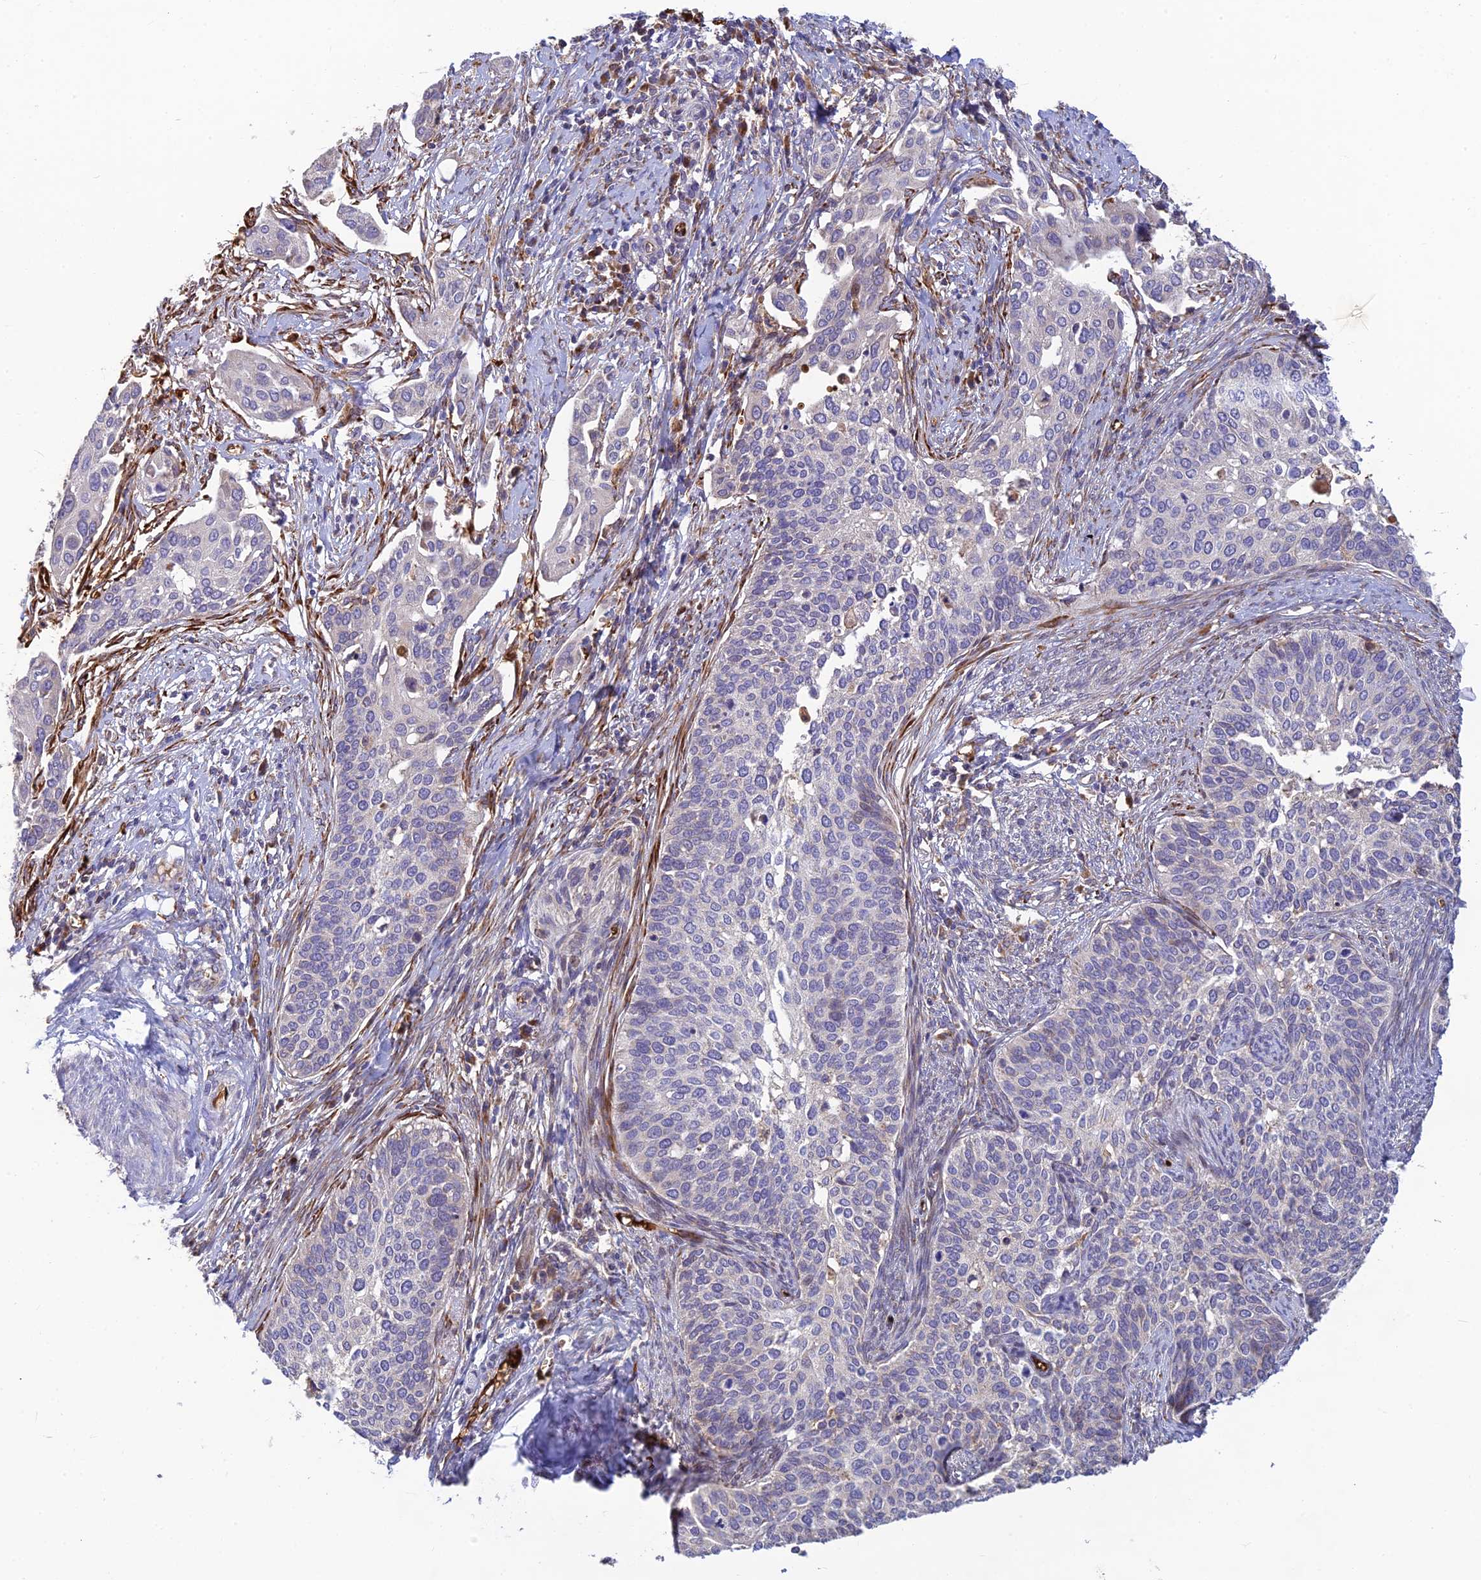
{"staining": {"intensity": "negative", "quantity": "none", "location": "none"}, "tissue": "cervical cancer", "cell_type": "Tumor cells", "image_type": "cancer", "snomed": [{"axis": "morphology", "description": "Squamous cell carcinoma, NOS"}, {"axis": "topography", "description": "Cervix"}], "caption": "This is an IHC image of cervical cancer. There is no positivity in tumor cells.", "gene": "UFSP2", "patient": {"sex": "female", "age": 44}}